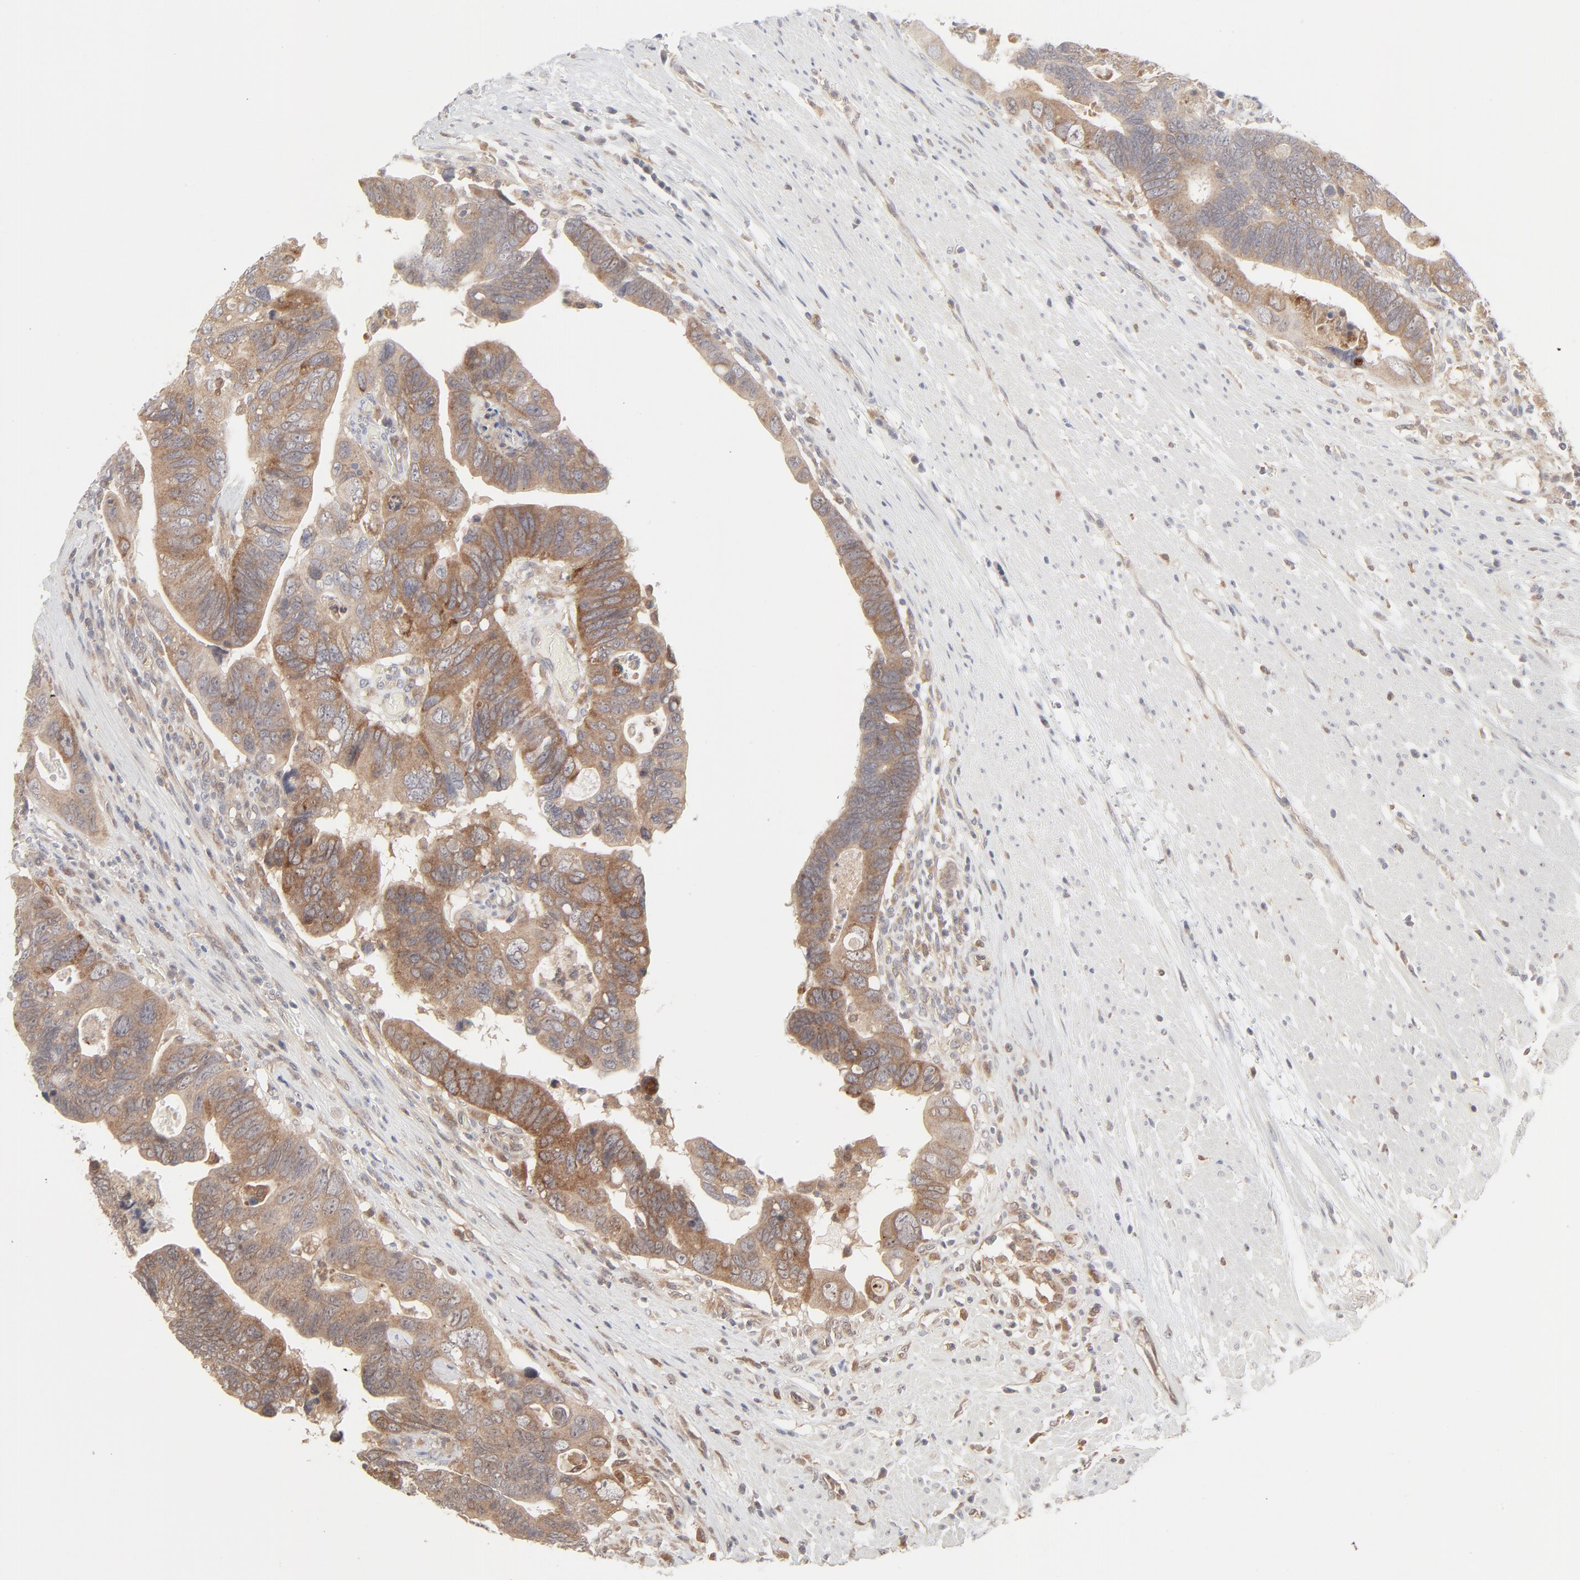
{"staining": {"intensity": "moderate", "quantity": ">75%", "location": "cytoplasmic/membranous"}, "tissue": "colorectal cancer", "cell_type": "Tumor cells", "image_type": "cancer", "snomed": [{"axis": "morphology", "description": "Adenocarcinoma, NOS"}, {"axis": "topography", "description": "Rectum"}], "caption": "IHC photomicrograph of neoplastic tissue: human colorectal cancer stained using IHC shows medium levels of moderate protein expression localized specifically in the cytoplasmic/membranous of tumor cells, appearing as a cytoplasmic/membranous brown color.", "gene": "RAB5C", "patient": {"sex": "male", "age": 53}}